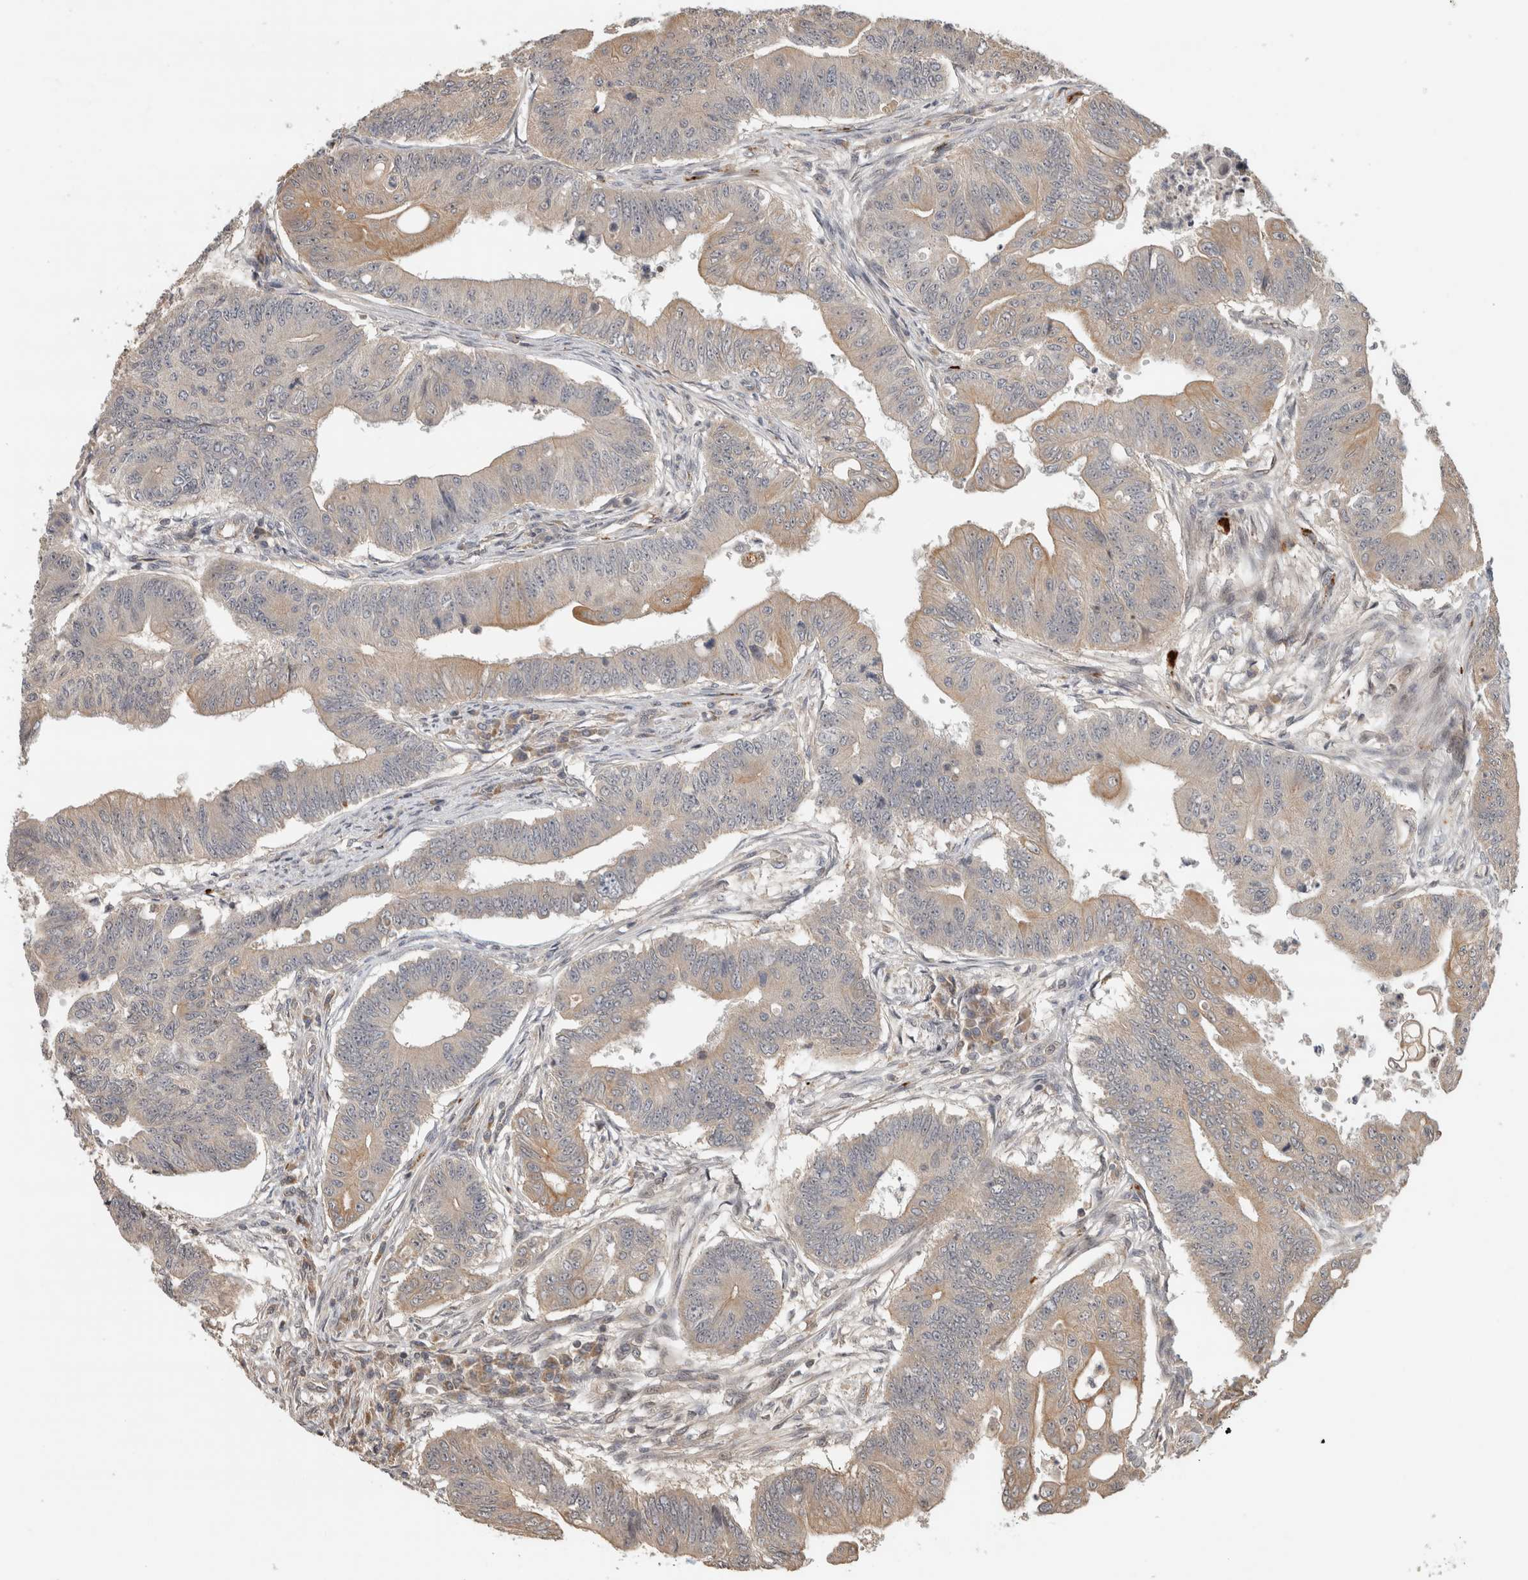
{"staining": {"intensity": "moderate", "quantity": "<25%", "location": "cytoplasmic/membranous"}, "tissue": "colorectal cancer", "cell_type": "Tumor cells", "image_type": "cancer", "snomed": [{"axis": "morphology", "description": "Adenoma, NOS"}, {"axis": "morphology", "description": "Adenocarcinoma, NOS"}, {"axis": "topography", "description": "Colon"}], "caption": "IHC of colorectal cancer (adenocarcinoma) reveals low levels of moderate cytoplasmic/membranous expression in about <25% of tumor cells.", "gene": "PITPNC1", "patient": {"sex": "male", "age": 79}}